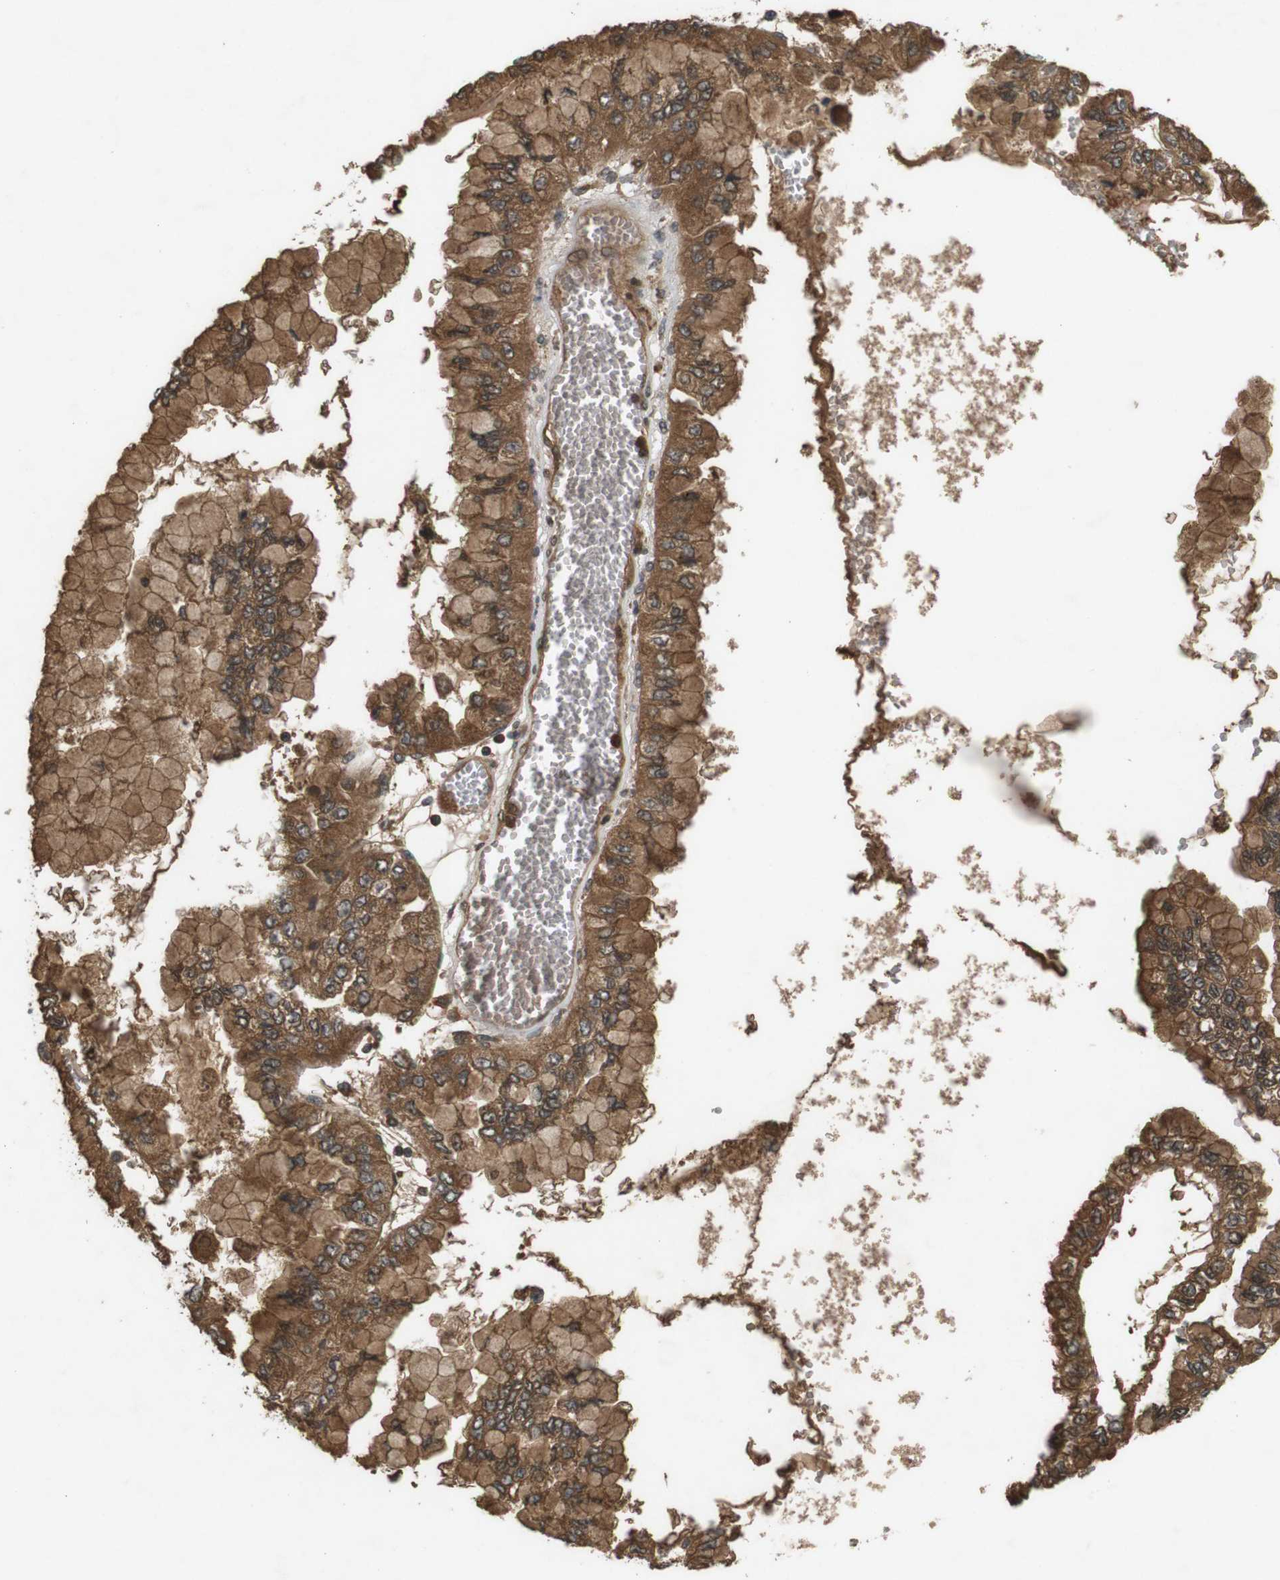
{"staining": {"intensity": "strong", "quantity": ">75%", "location": "cytoplasmic/membranous"}, "tissue": "liver cancer", "cell_type": "Tumor cells", "image_type": "cancer", "snomed": [{"axis": "morphology", "description": "Cholangiocarcinoma"}, {"axis": "topography", "description": "Liver"}], "caption": "Immunohistochemistry (IHC) (DAB (3,3'-diaminobenzidine)) staining of human cholangiocarcinoma (liver) demonstrates strong cytoplasmic/membranous protein staining in about >75% of tumor cells. (DAB (3,3'-diaminobenzidine) IHC, brown staining for protein, blue staining for nuclei).", "gene": "NFKBIE", "patient": {"sex": "female", "age": 79}}